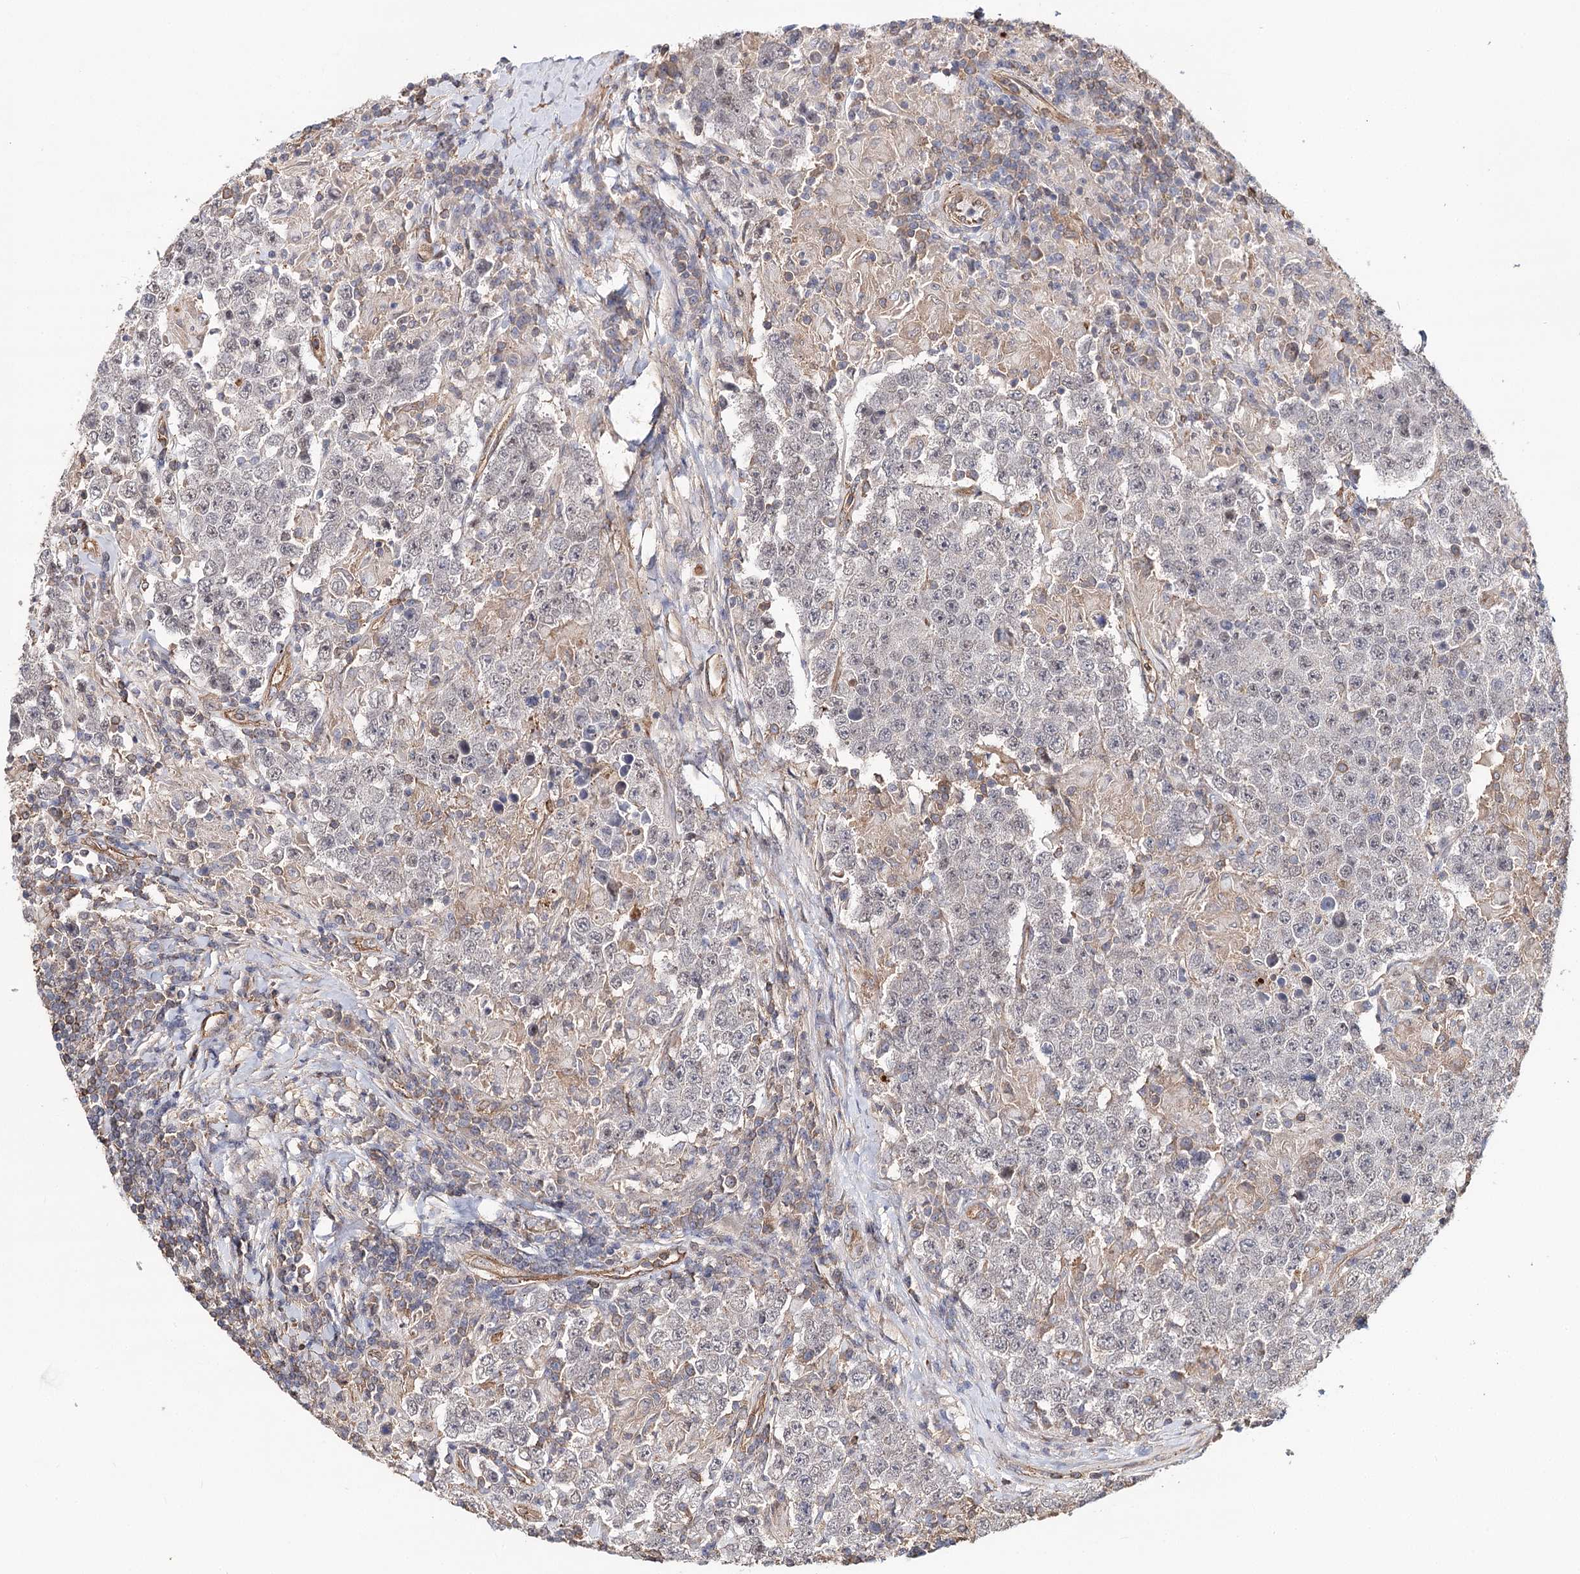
{"staining": {"intensity": "negative", "quantity": "none", "location": "none"}, "tissue": "testis cancer", "cell_type": "Tumor cells", "image_type": "cancer", "snomed": [{"axis": "morphology", "description": "Normal tissue, NOS"}, {"axis": "morphology", "description": "Urothelial carcinoma, High grade"}, {"axis": "morphology", "description": "Seminoma, NOS"}, {"axis": "morphology", "description": "Carcinoma, Embryonal, NOS"}, {"axis": "topography", "description": "Urinary bladder"}, {"axis": "topography", "description": "Testis"}], "caption": "Testis cancer was stained to show a protein in brown. There is no significant staining in tumor cells. (Brightfield microscopy of DAB (3,3'-diaminobenzidine) immunohistochemistry at high magnification).", "gene": "TMEM218", "patient": {"sex": "male", "age": 41}}